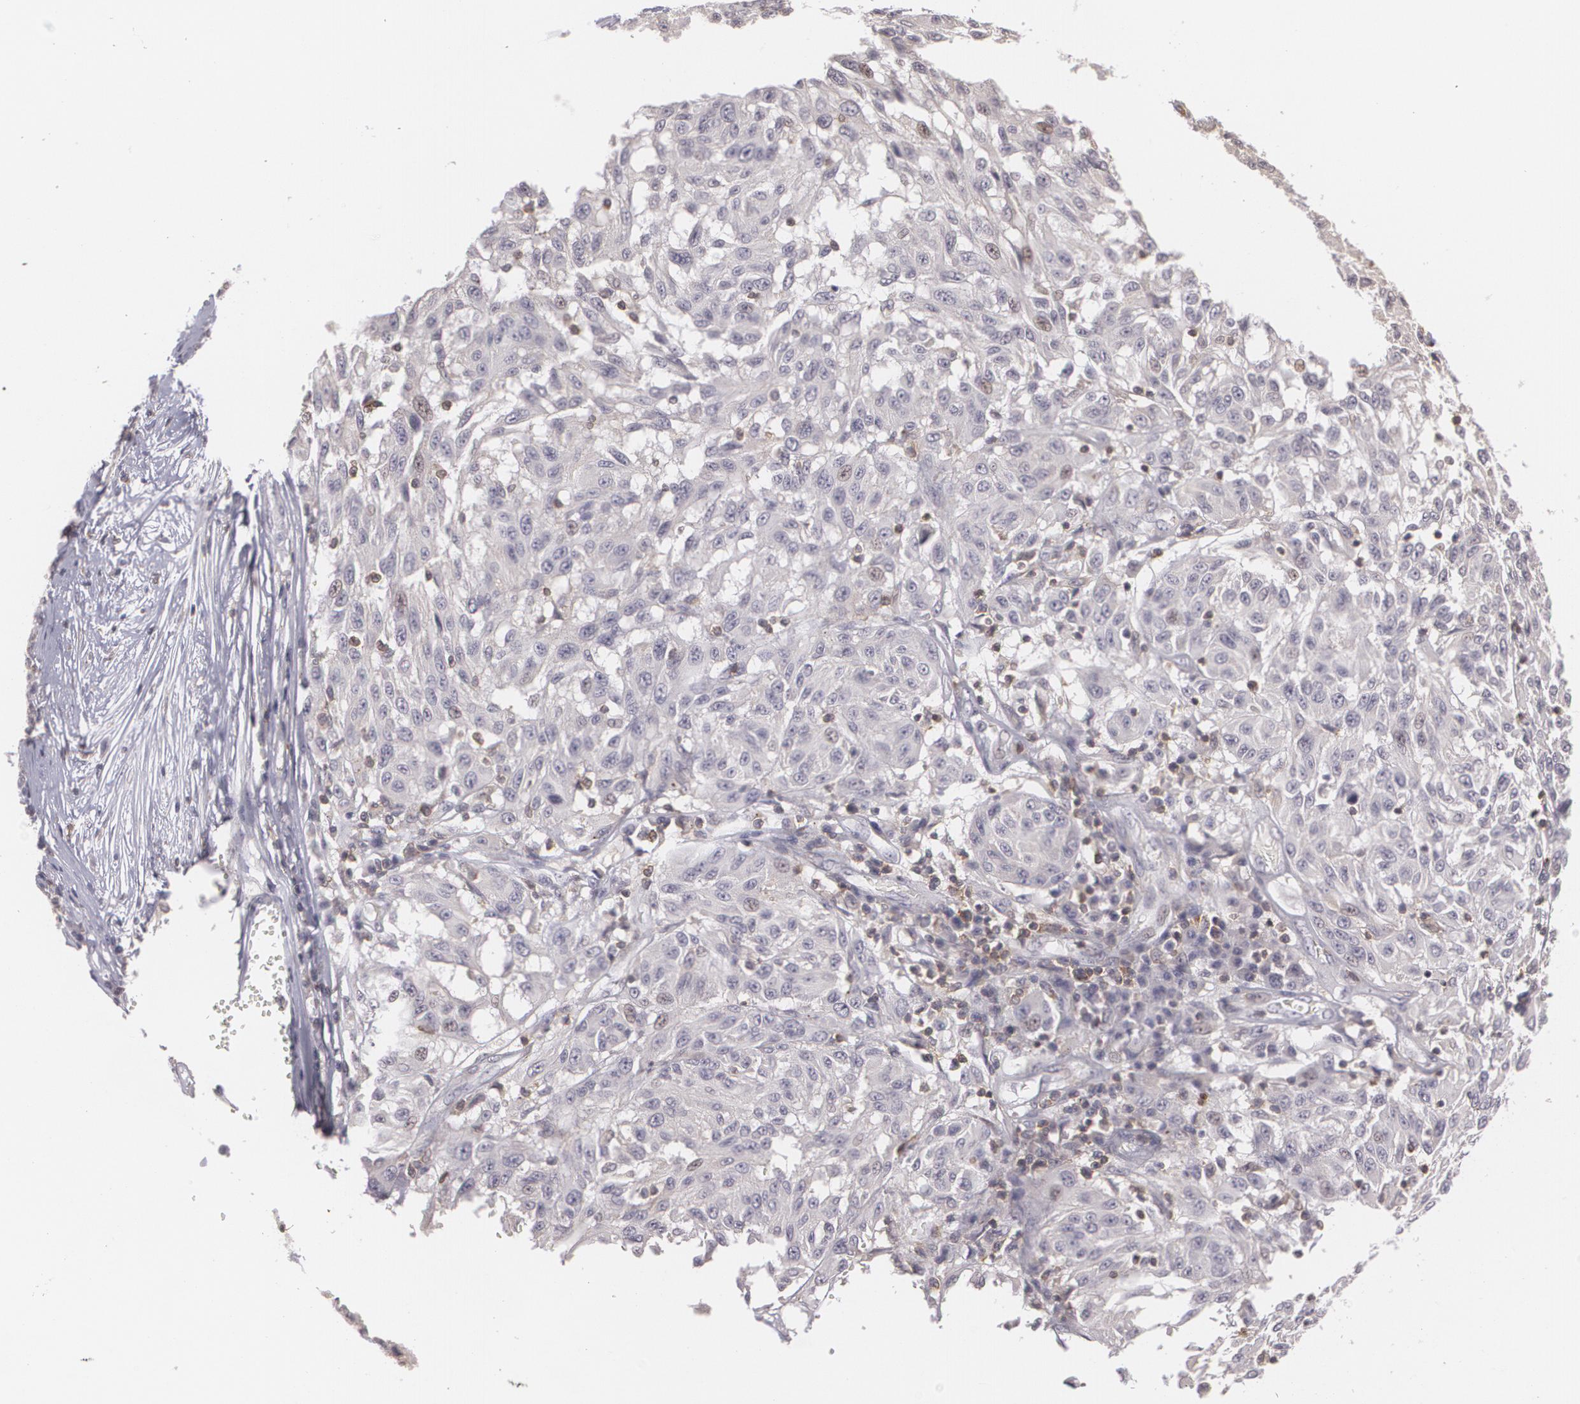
{"staining": {"intensity": "negative", "quantity": "none", "location": "none"}, "tissue": "melanoma", "cell_type": "Tumor cells", "image_type": "cancer", "snomed": [{"axis": "morphology", "description": "Malignant melanoma, NOS"}, {"axis": "topography", "description": "Skin"}], "caption": "Tumor cells are negative for brown protein staining in melanoma.", "gene": "BIN1", "patient": {"sex": "female", "age": 77}}